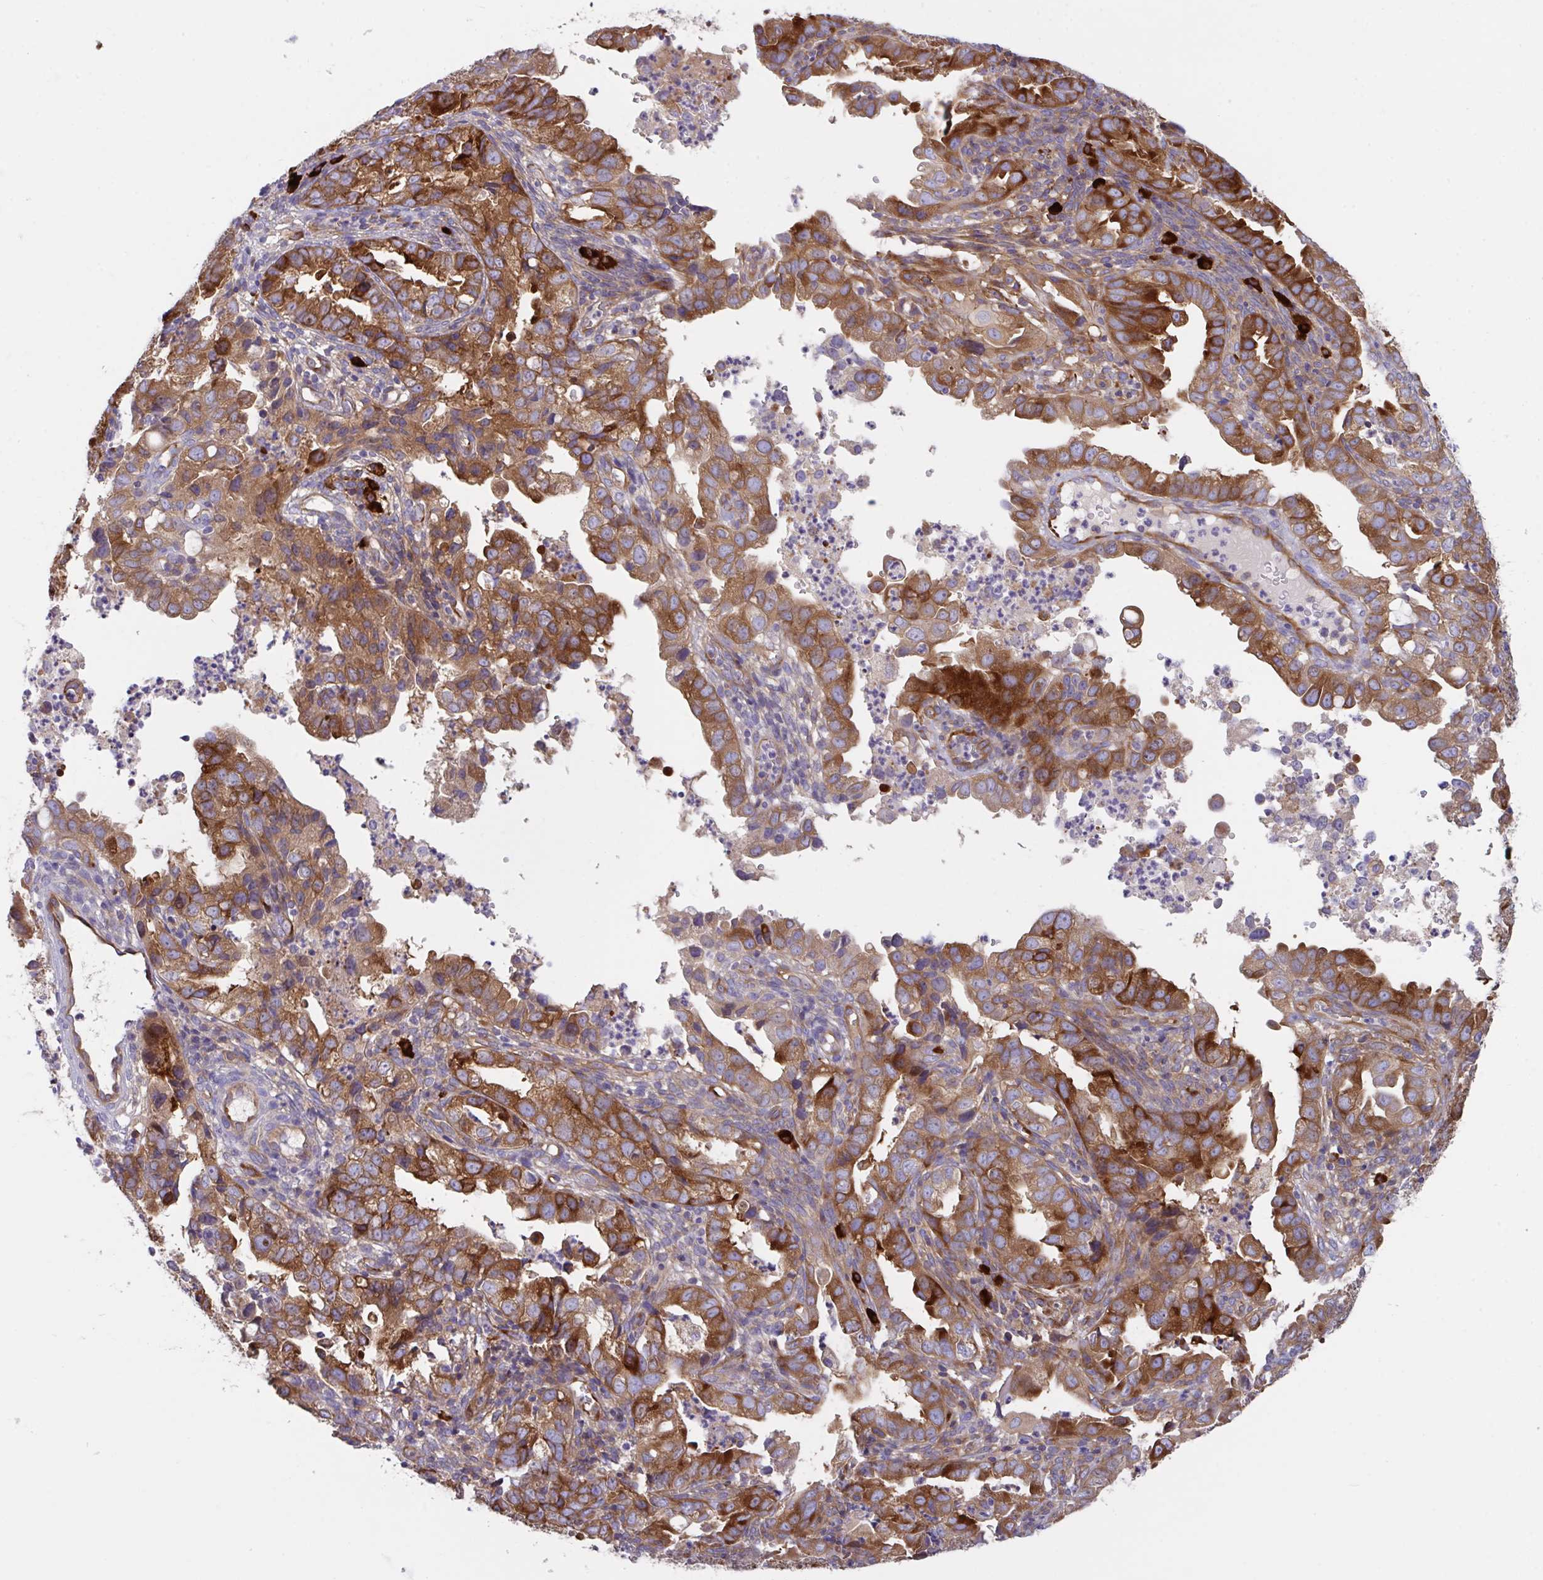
{"staining": {"intensity": "strong", "quantity": ">75%", "location": "cytoplasmic/membranous"}, "tissue": "endometrial cancer", "cell_type": "Tumor cells", "image_type": "cancer", "snomed": [{"axis": "morphology", "description": "Adenocarcinoma, NOS"}, {"axis": "topography", "description": "Endometrium"}], "caption": "Endometrial cancer (adenocarcinoma) tissue shows strong cytoplasmic/membranous positivity in about >75% of tumor cells, visualized by immunohistochemistry. The staining is performed using DAB (3,3'-diaminobenzidine) brown chromogen to label protein expression. The nuclei are counter-stained blue using hematoxylin.", "gene": "YARS2", "patient": {"sex": "female", "age": 57}}